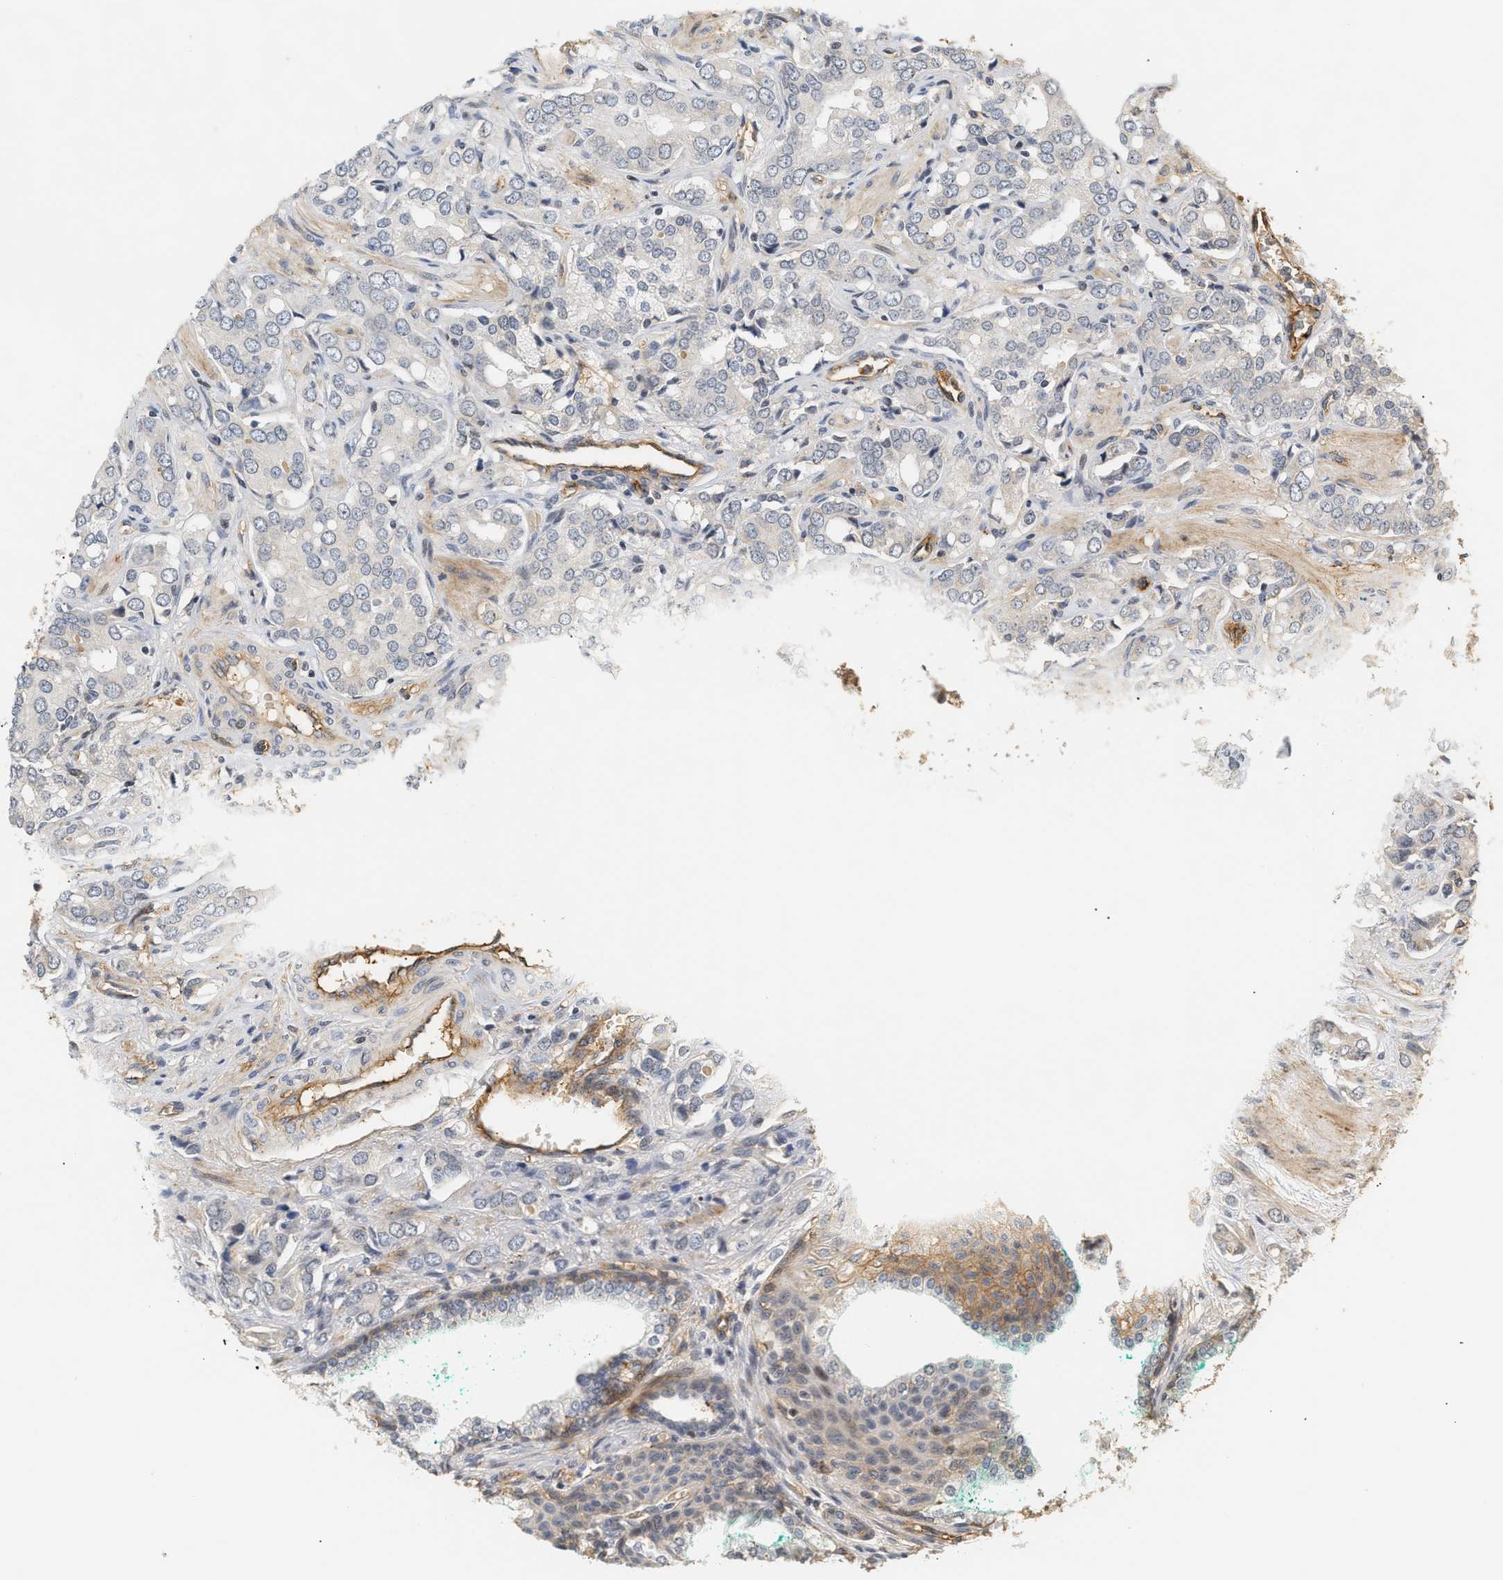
{"staining": {"intensity": "negative", "quantity": "none", "location": "none"}, "tissue": "prostate cancer", "cell_type": "Tumor cells", "image_type": "cancer", "snomed": [{"axis": "morphology", "description": "Adenocarcinoma, High grade"}, {"axis": "topography", "description": "Prostate"}], "caption": "This is an immunohistochemistry image of human prostate cancer (high-grade adenocarcinoma). There is no expression in tumor cells.", "gene": "PLXND1", "patient": {"sex": "male", "age": 52}}